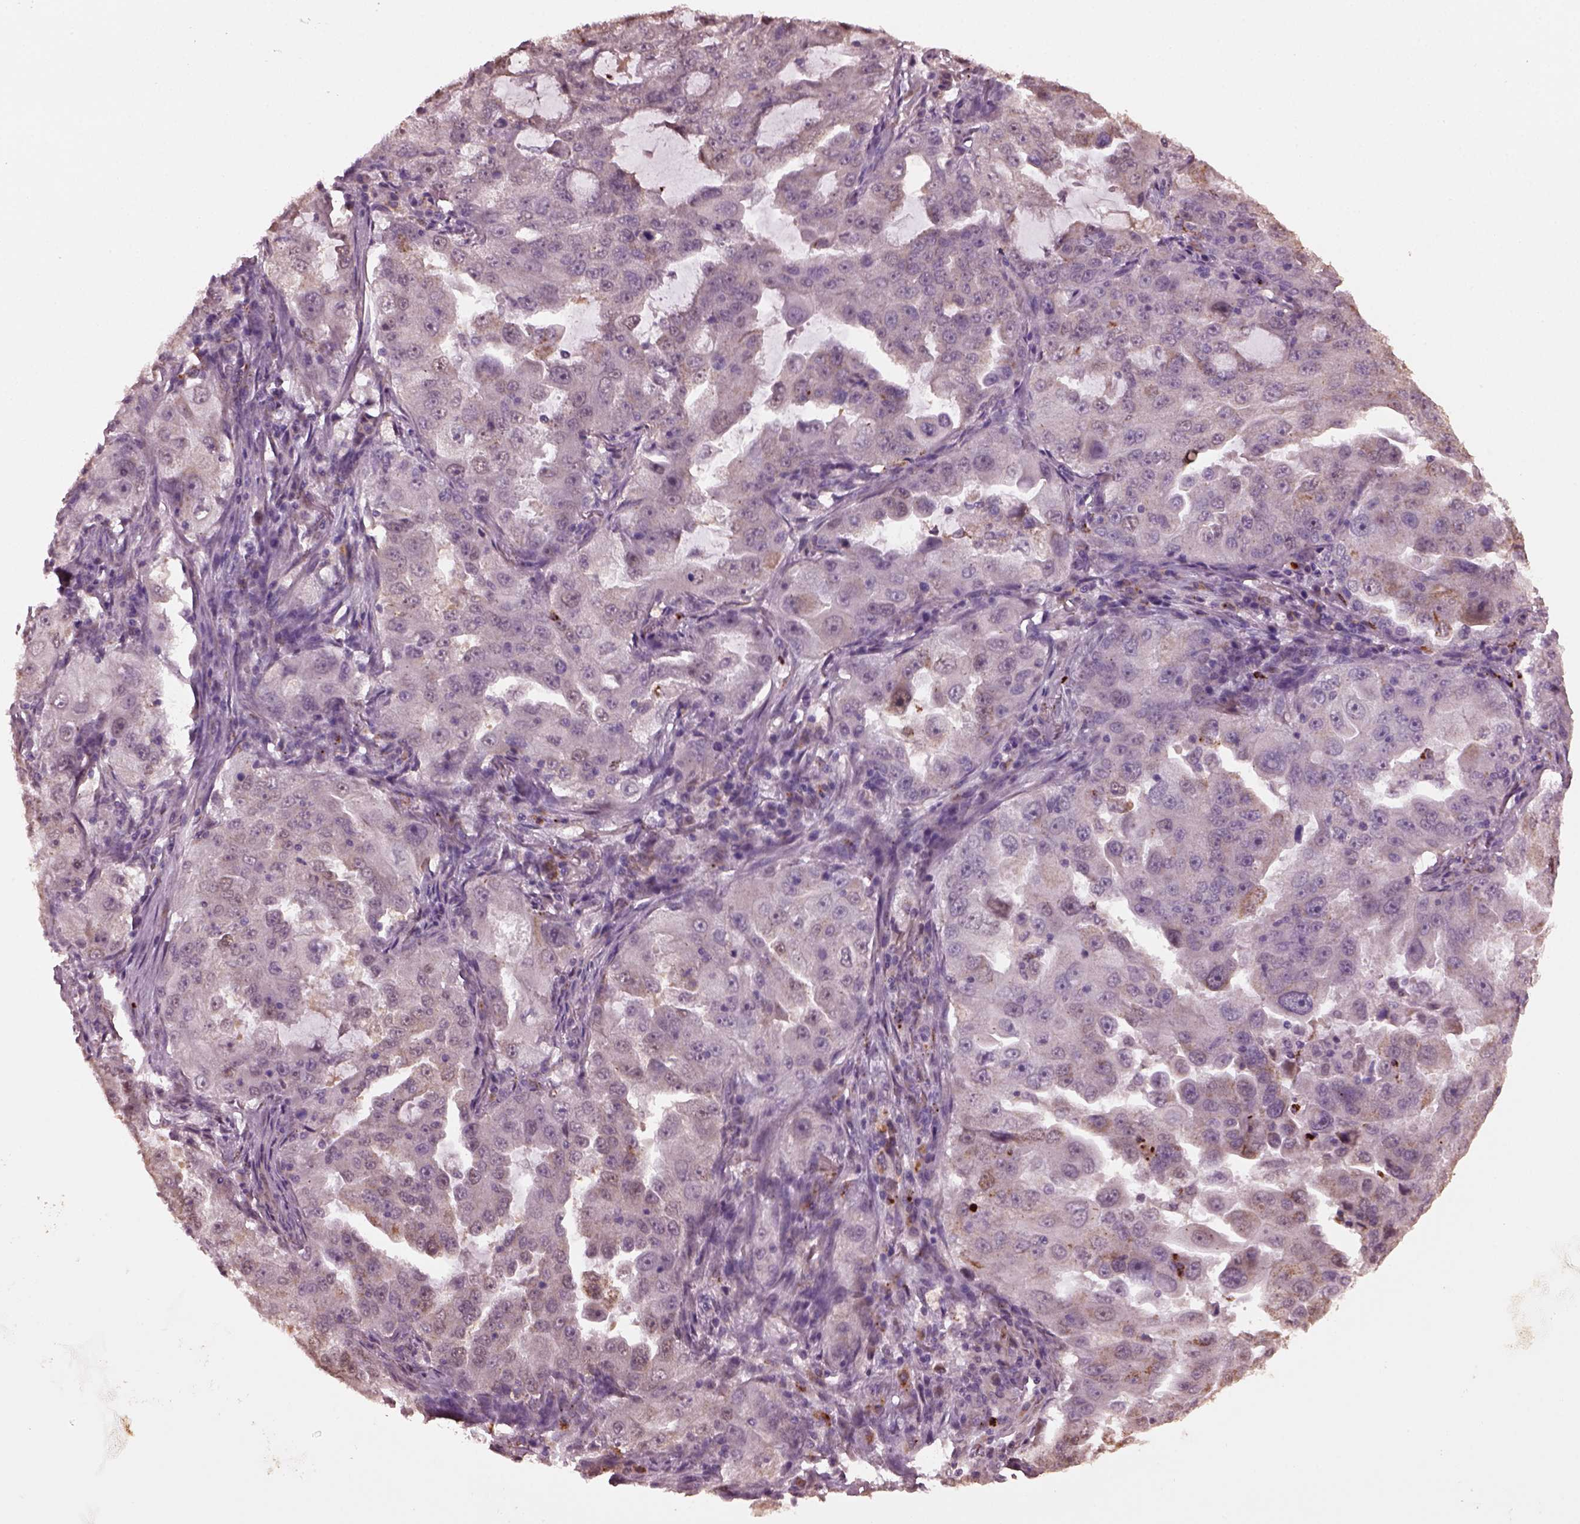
{"staining": {"intensity": "negative", "quantity": "none", "location": "none"}, "tissue": "lung cancer", "cell_type": "Tumor cells", "image_type": "cancer", "snomed": [{"axis": "morphology", "description": "Adenocarcinoma, NOS"}, {"axis": "topography", "description": "Lung"}], "caption": "Protein analysis of lung adenocarcinoma demonstrates no significant expression in tumor cells.", "gene": "RUFY3", "patient": {"sex": "female", "age": 61}}